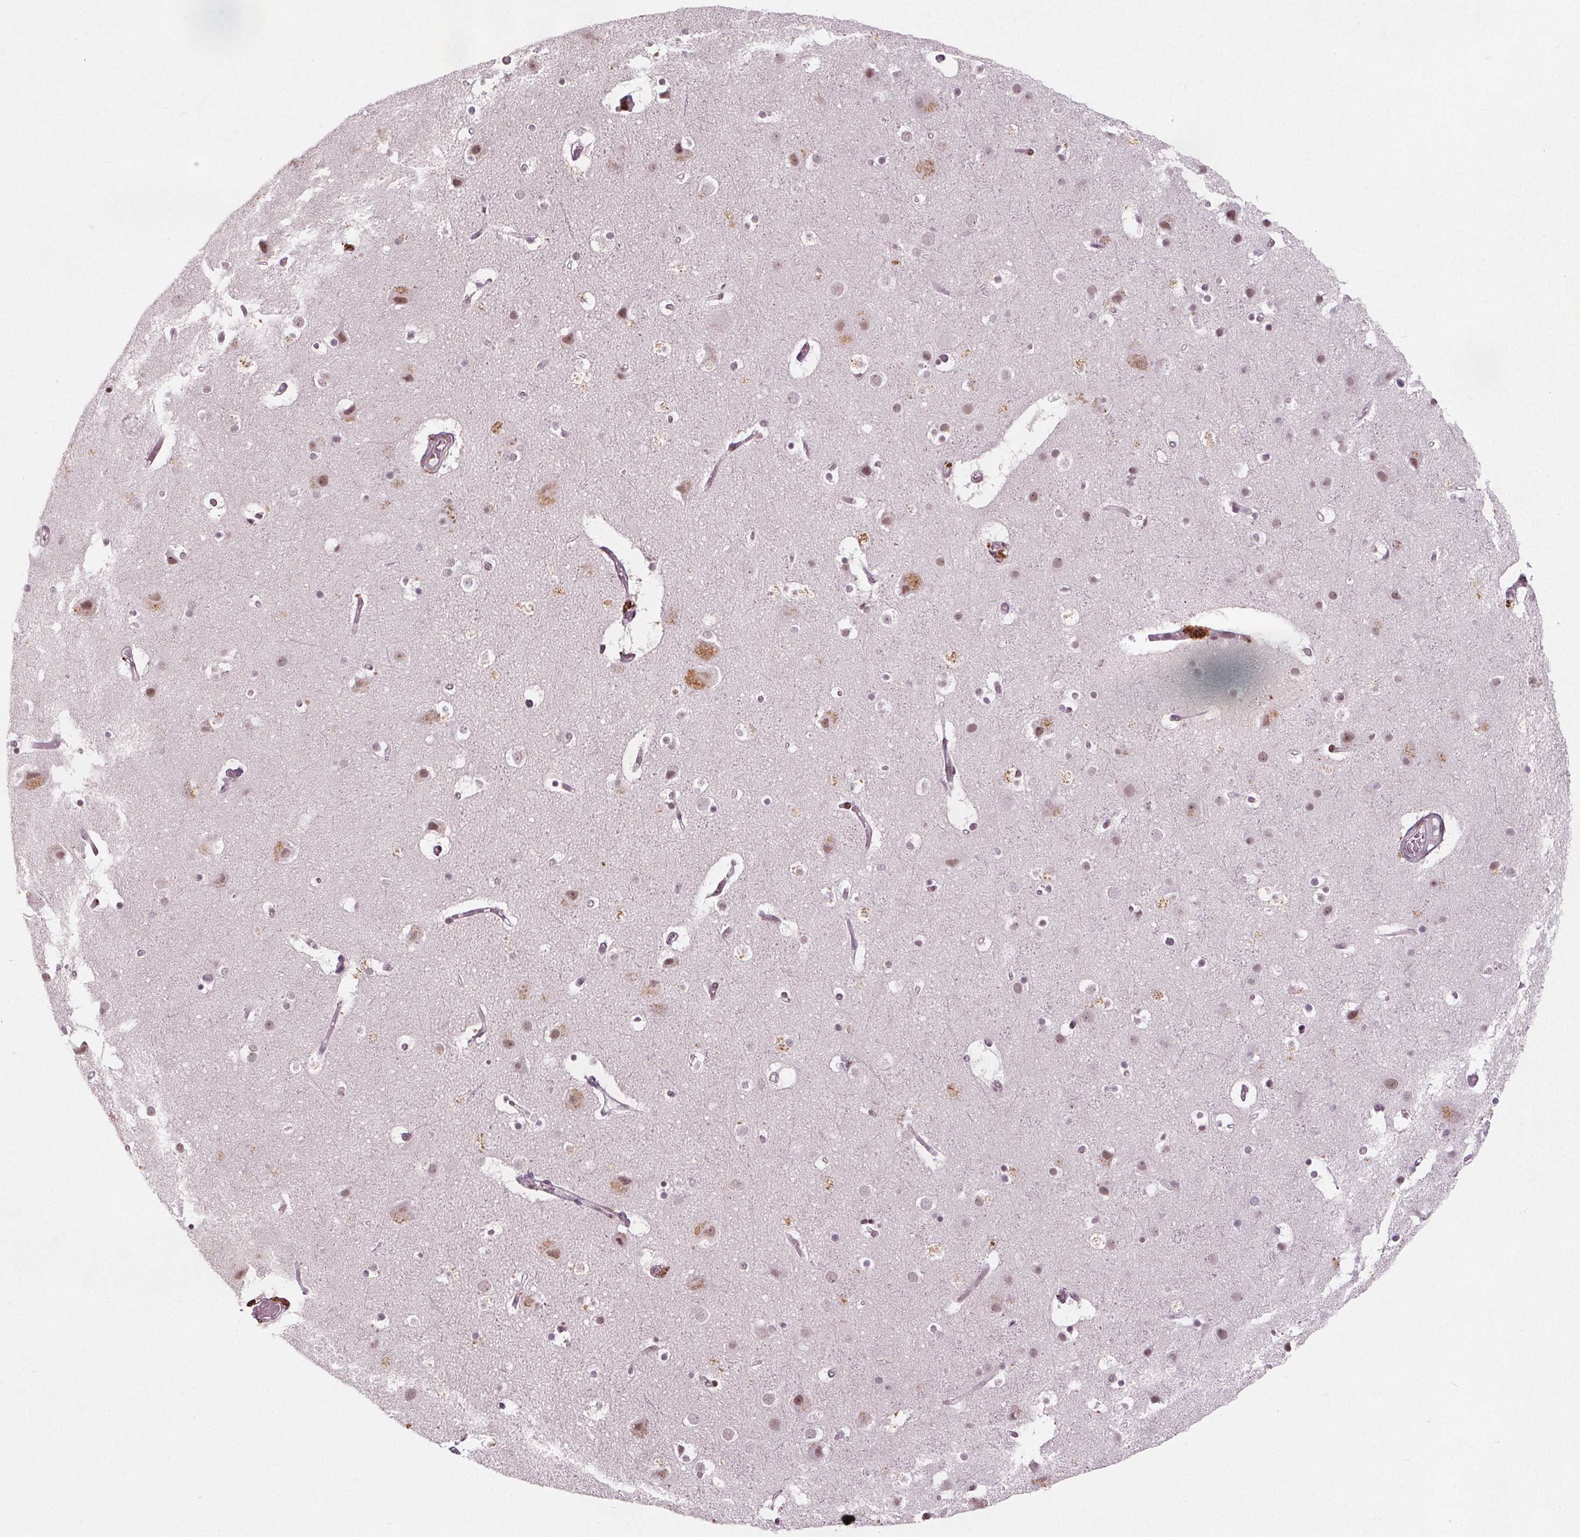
{"staining": {"intensity": "weak", "quantity": "25%-75%", "location": "cytoplasmic/membranous,nuclear"}, "tissue": "cerebral cortex", "cell_type": "Endothelial cells", "image_type": "normal", "snomed": [{"axis": "morphology", "description": "Normal tissue, NOS"}, {"axis": "topography", "description": "Cerebral cortex"}], "caption": "Immunohistochemical staining of normal cerebral cortex shows low levels of weak cytoplasmic/membranous,nuclear positivity in about 25%-75% of endothelial cells. (Stains: DAB in brown, nuclei in blue, Microscopy: brightfield microscopy at high magnification).", "gene": "TAF6L", "patient": {"sex": "female", "age": 52}}